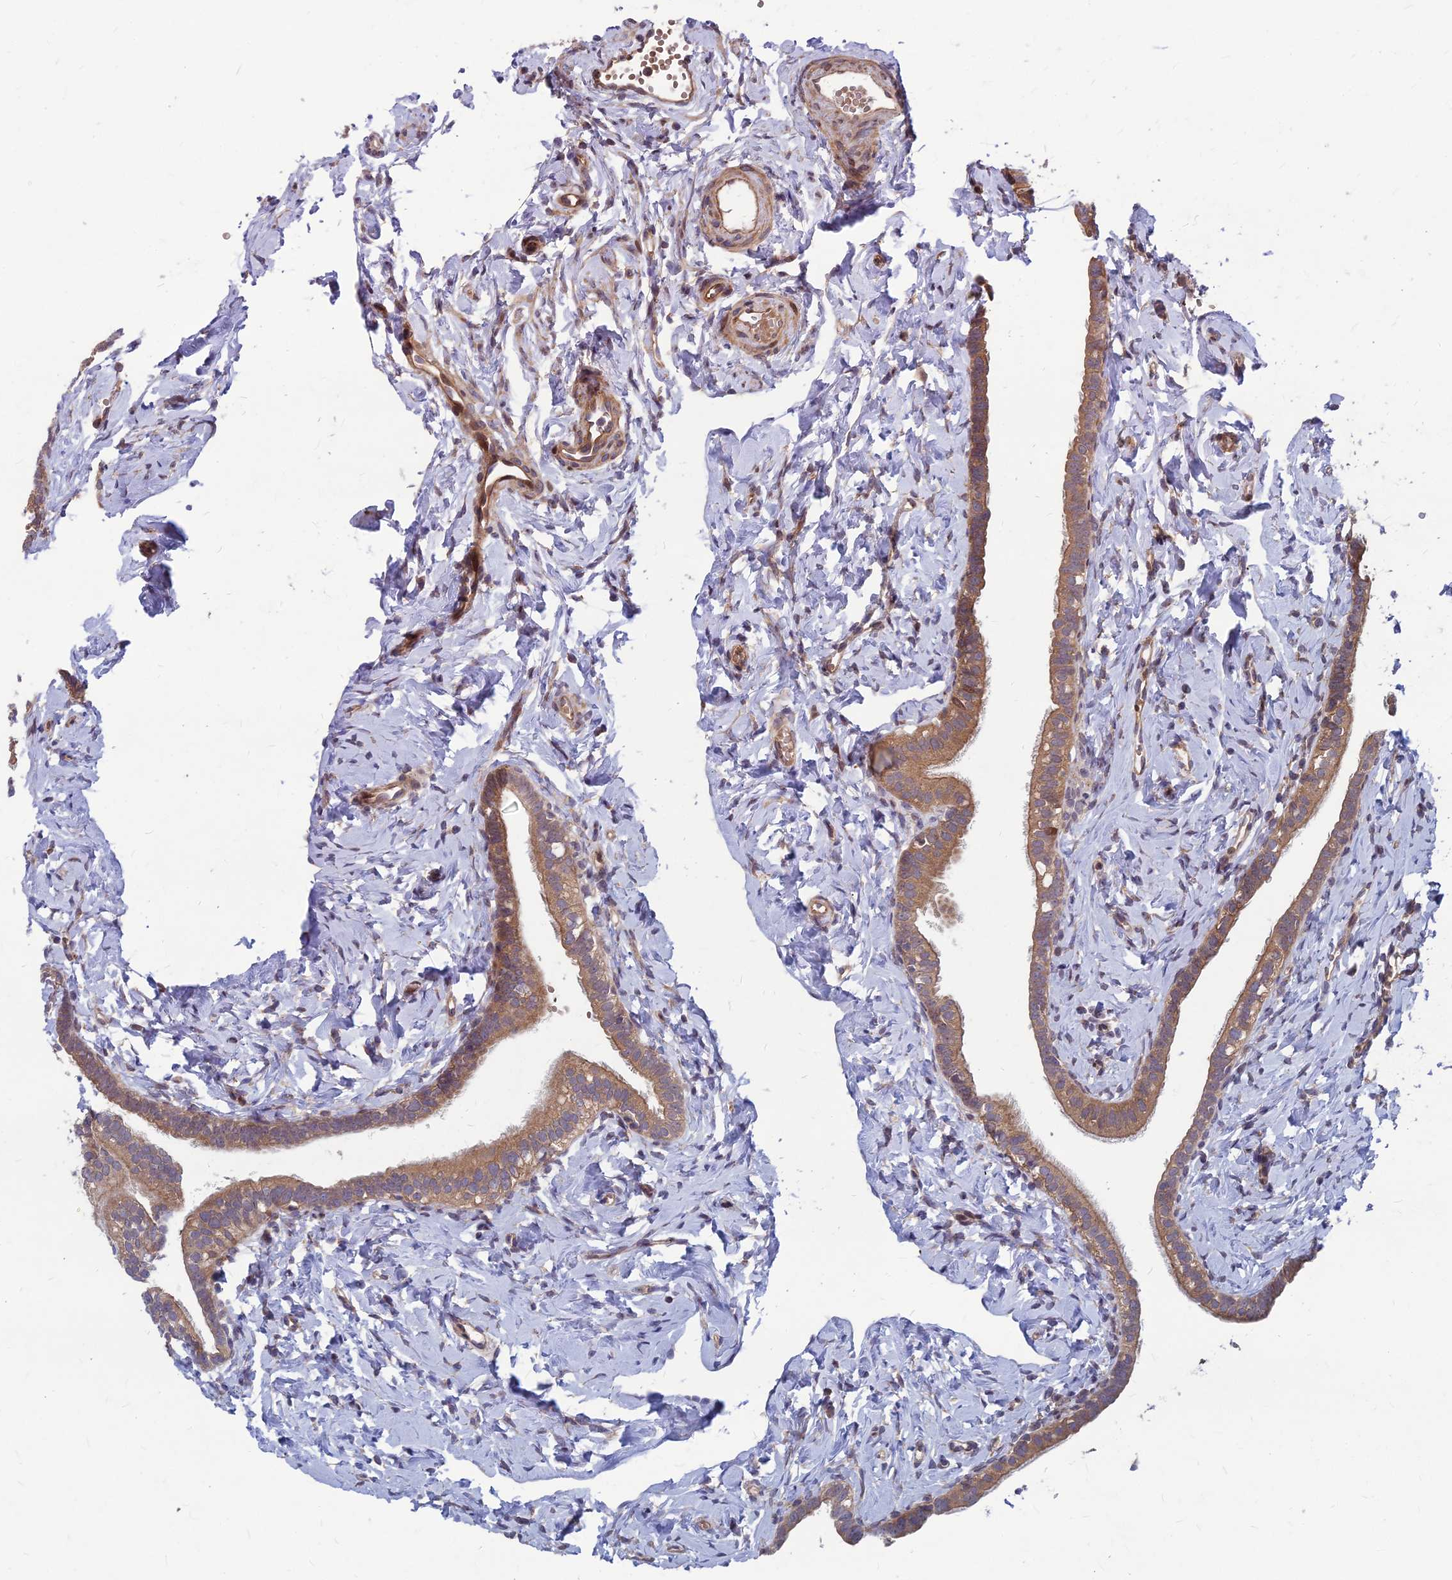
{"staining": {"intensity": "strong", "quantity": ">75%", "location": "cytoplasmic/membranous"}, "tissue": "fallopian tube", "cell_type": "Glandular cells", "image_type": "normal", "snomed": [{"axis": "morphology", "description": "Normal tissue, NOS"}, {"axis": "topography", "description": "Fallopian tube"}], "caption": "Protein staining of normal fallopian tube exhibits strong cytoplasmic/membranous positivity in approximately >75% of glandular cells. The staining was performed using DAB (3,3'-diaminobenzidine), with brown indicating positive protein expression. Nuclei are stained blue with hematoxylin.", "gene": "MFSD8", "patient": {"sex": "female", "age": 66}}